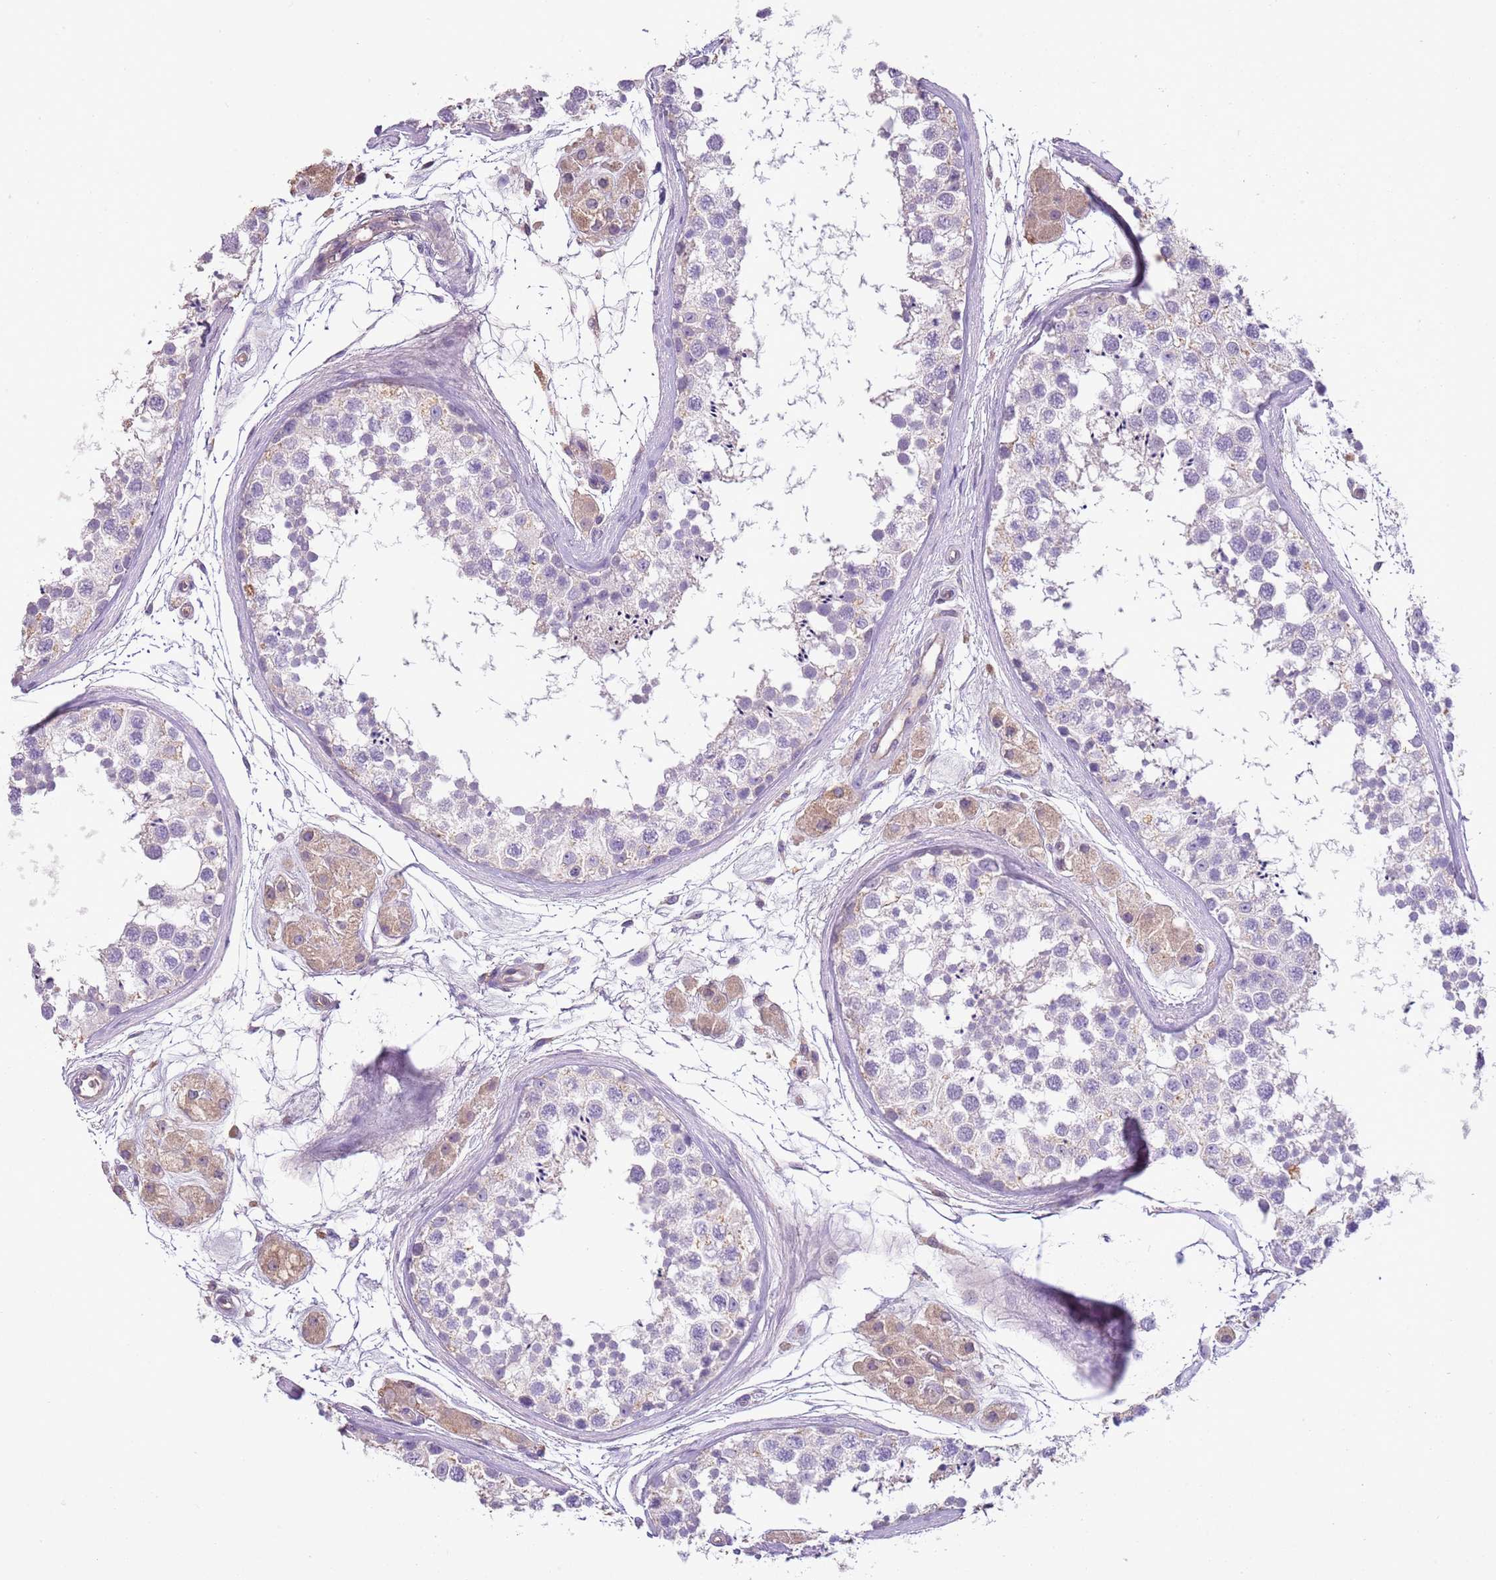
{"staining": {"intensity": "negative", "quantity": "none", "location": "none"}, "tissue": "testis", "cell_type": "Cells in seminiferous ducts", "image_type": "normal", "snomed": [{"axis": "morphology", "description": "Normal tissue, NOS"}, {"axis": "topography", "description": "Testis"}], "caption": "This is an immunohistochemistry histopathology image of normal testis. There is no positivity in cells in seminiferous ducts.", "gene": "HES3", "patient": {"sex": "male", "age": 56}}